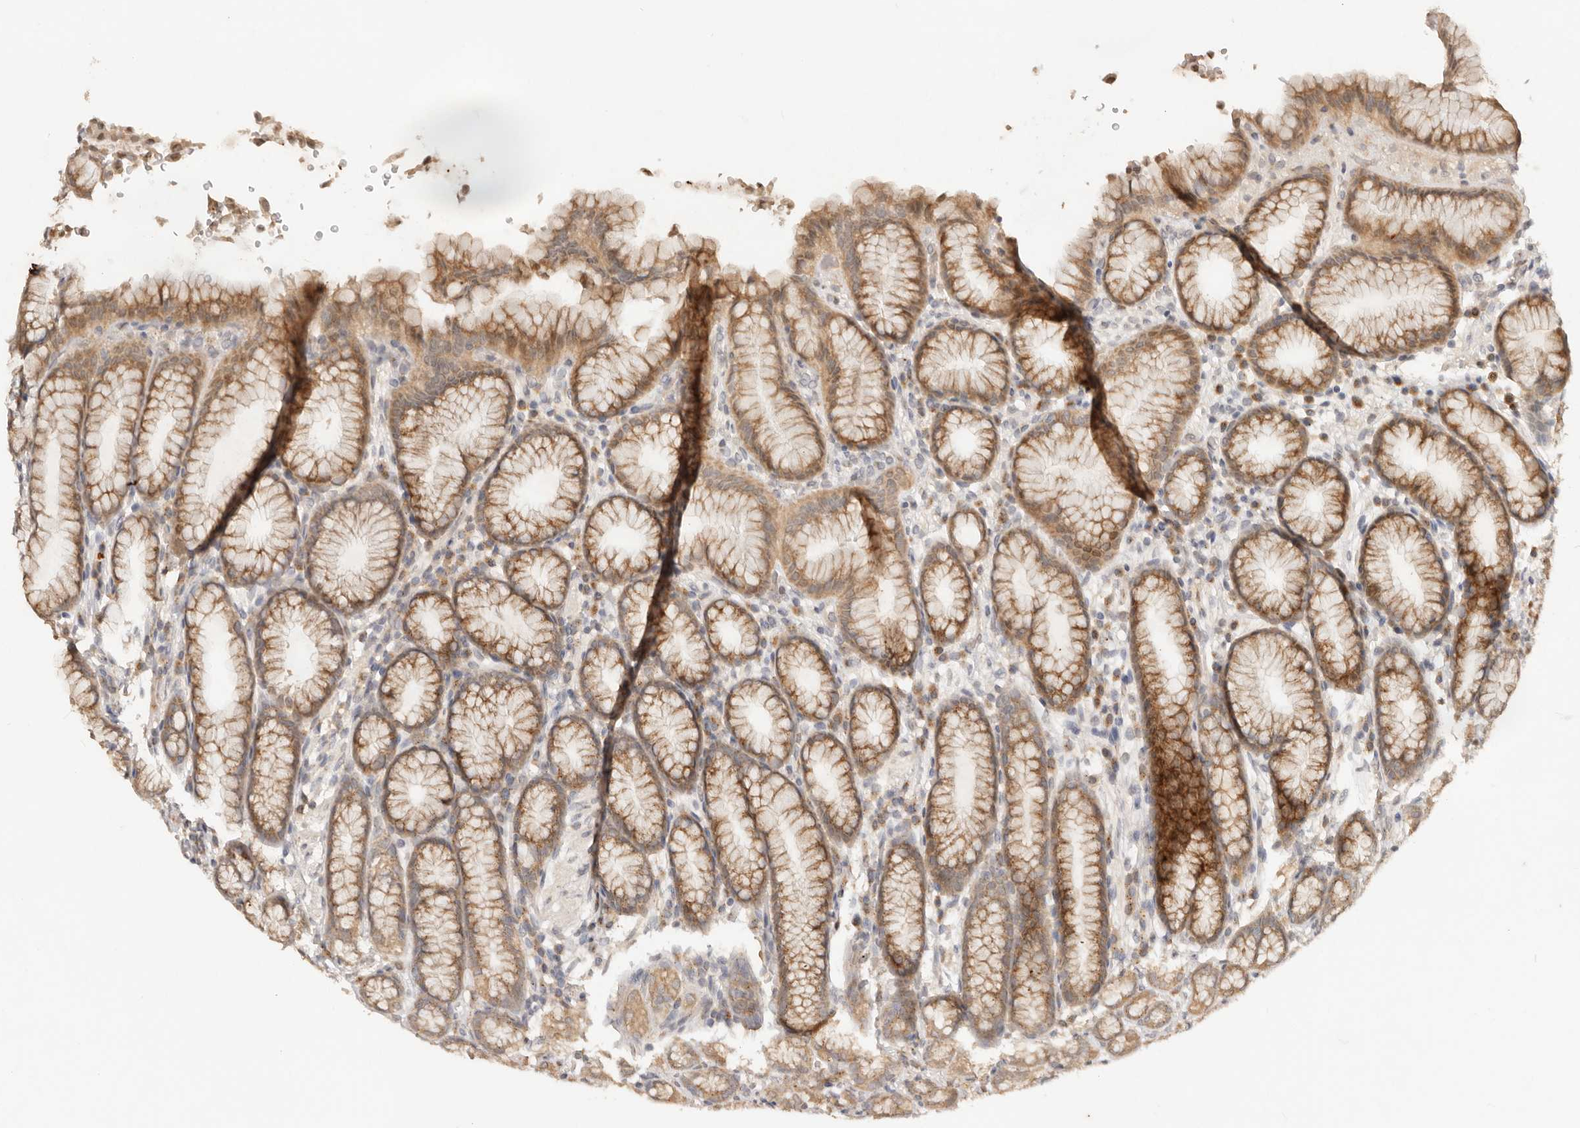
{"staining": {"intensity": "moderate", "quantity": ">75%", "location": "cytoplasmic/membranous"}, "tissue": "stomach", "cell_type": "Glandular cells", "image_type": "normal", "snomed": [{"axis": "morphology", "description": "Normal tissue, NOS"}, {"axis": "topography", "description": "Stomach"}], "caption": "Protein expression analysis of normal stomach reveals moderate cytoplasmic/membranous staining in approximately >75% of glandular cells.", "gene": "LMO4", "patient": {"sex": "male", "age": 42}}